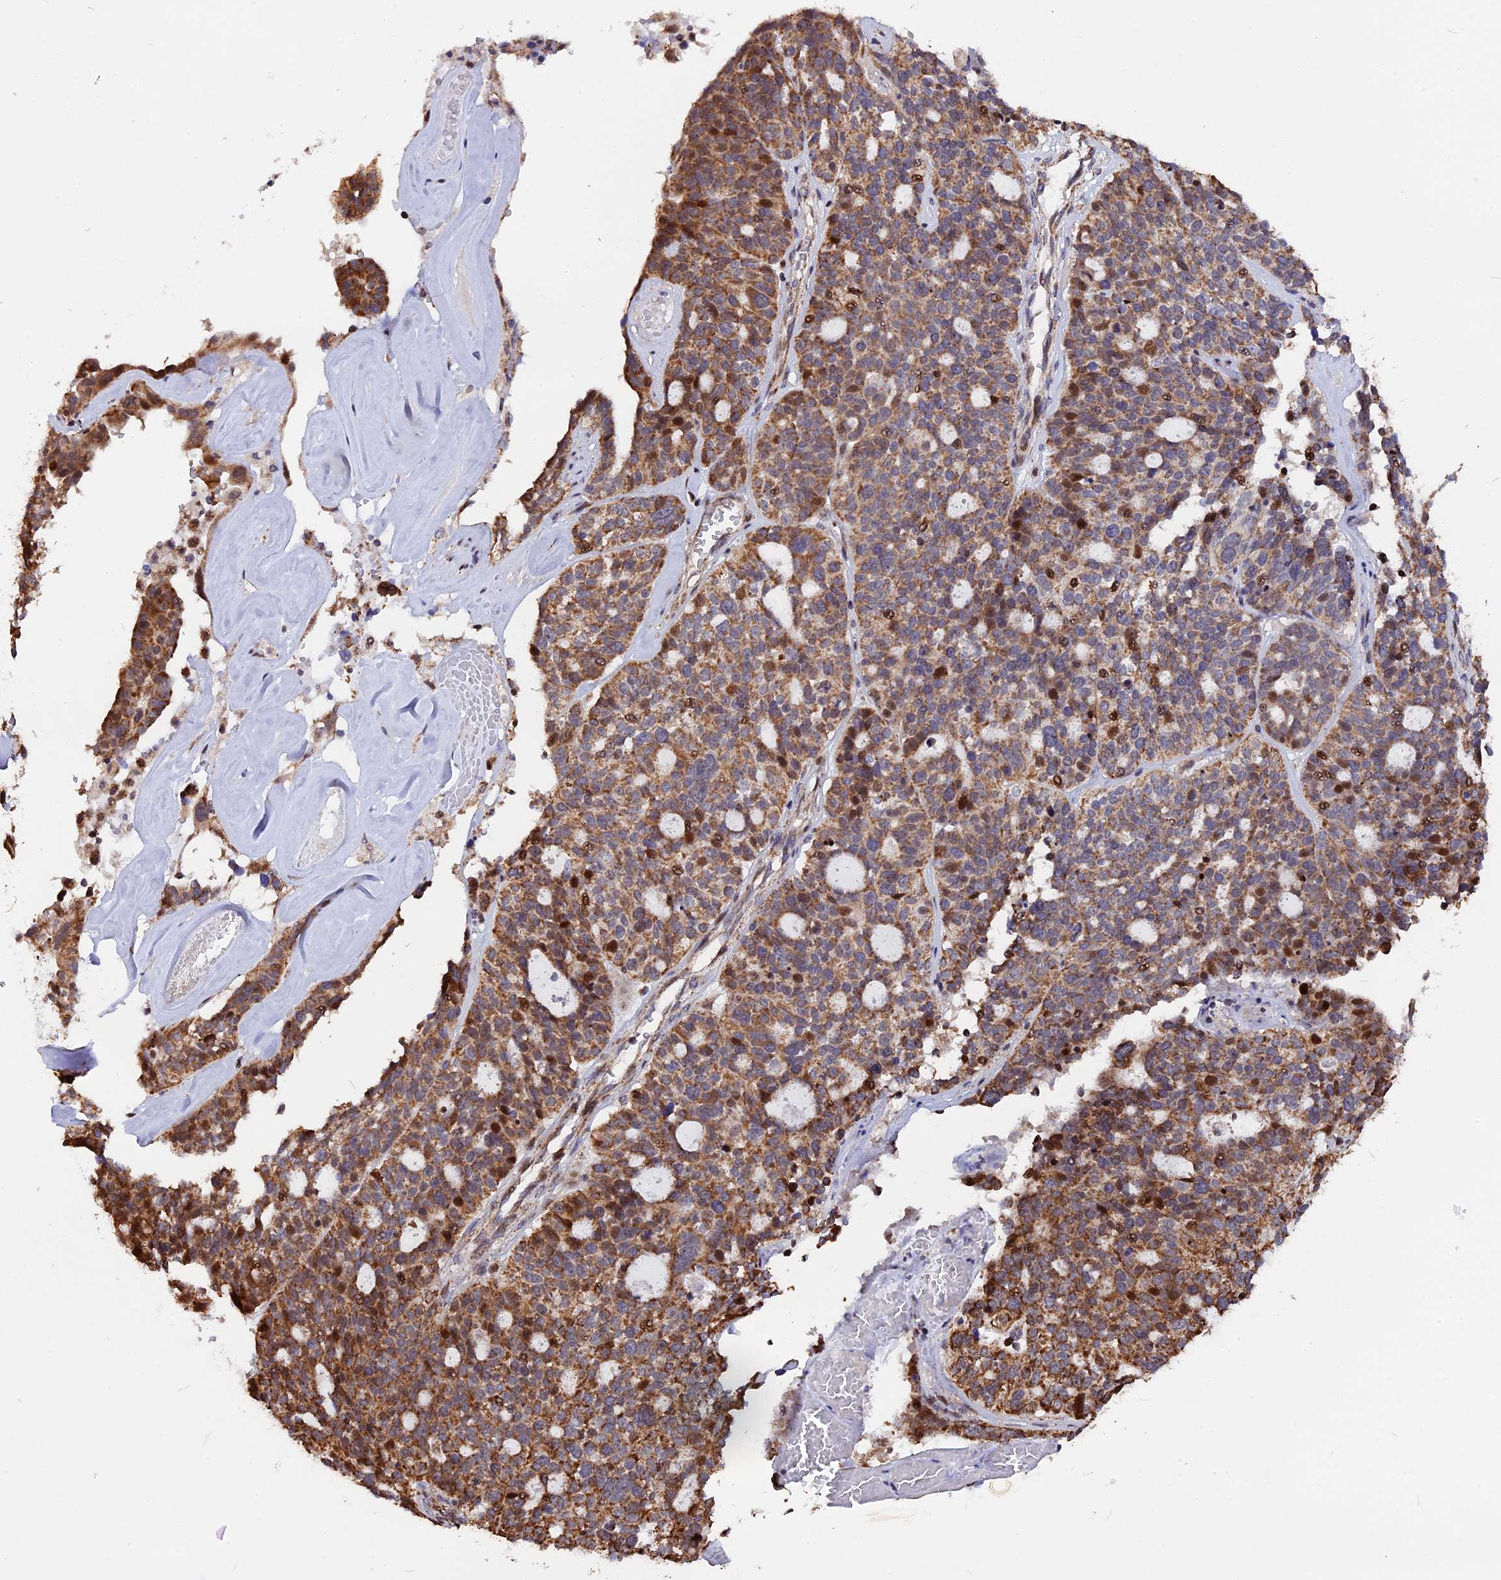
{"staining": {"intensity": "moderate", "quantity": ">75%", "location": "cytoplasmic/membranous"}, "tissue": "ovarian cancer", "cell_type": "Tumor cells", "image_type": "cancer", "snomed": [{"axis": "morphology", "description": "Cystadenocarcinoma, serous, NOS"}, {"axis": "topography", "description": "Ovary"}], "caption": "A brown stain labels moderate cytoplasmic/membranous expression of a protein in ovarian serous cystadenocarcinoma tumor cells.", "gene": "FAM174C", "patient": {"sex": "female", "age": 59}}